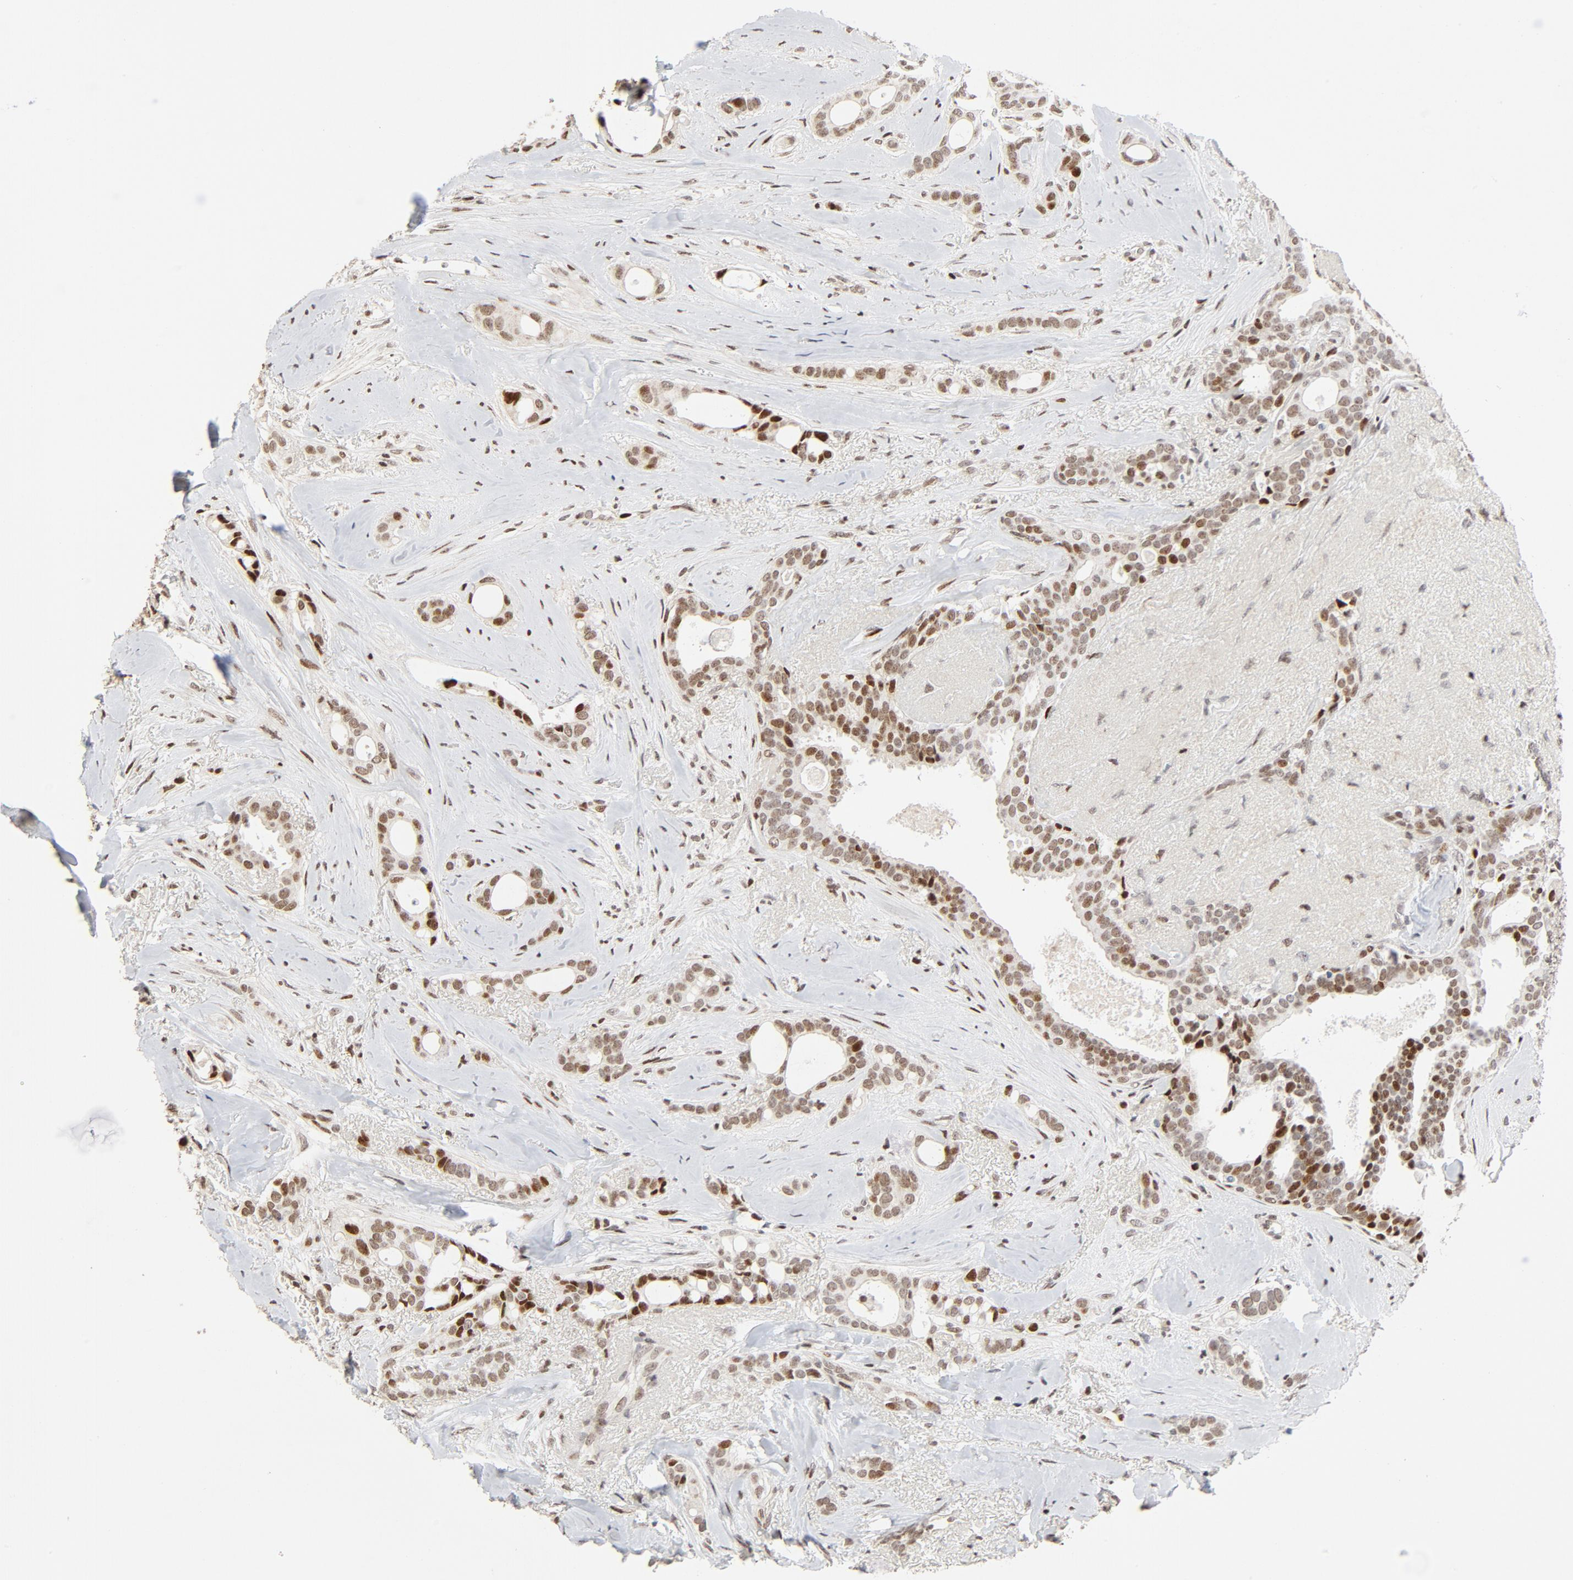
{"staining": {"intensity": "moderate", "quantity": ">75%", "location": "nuclear"}, "tissue": "breast cancer", "cell_type": "Tumor cells", "image_type": "cancer", "snomed": [{"axis": "morphology", "description": "Duct carcinoma"}, {"axis": "topography", "description": "Breast"}], "caption": "This is an image of immunohistochemistry (IHC) staining of breast intraductal carcinoma, which shows moderate staining in the nuclear of tumor cells.", "gene": "GTF2I", "patient": {"sex": "female", "age": 54}}